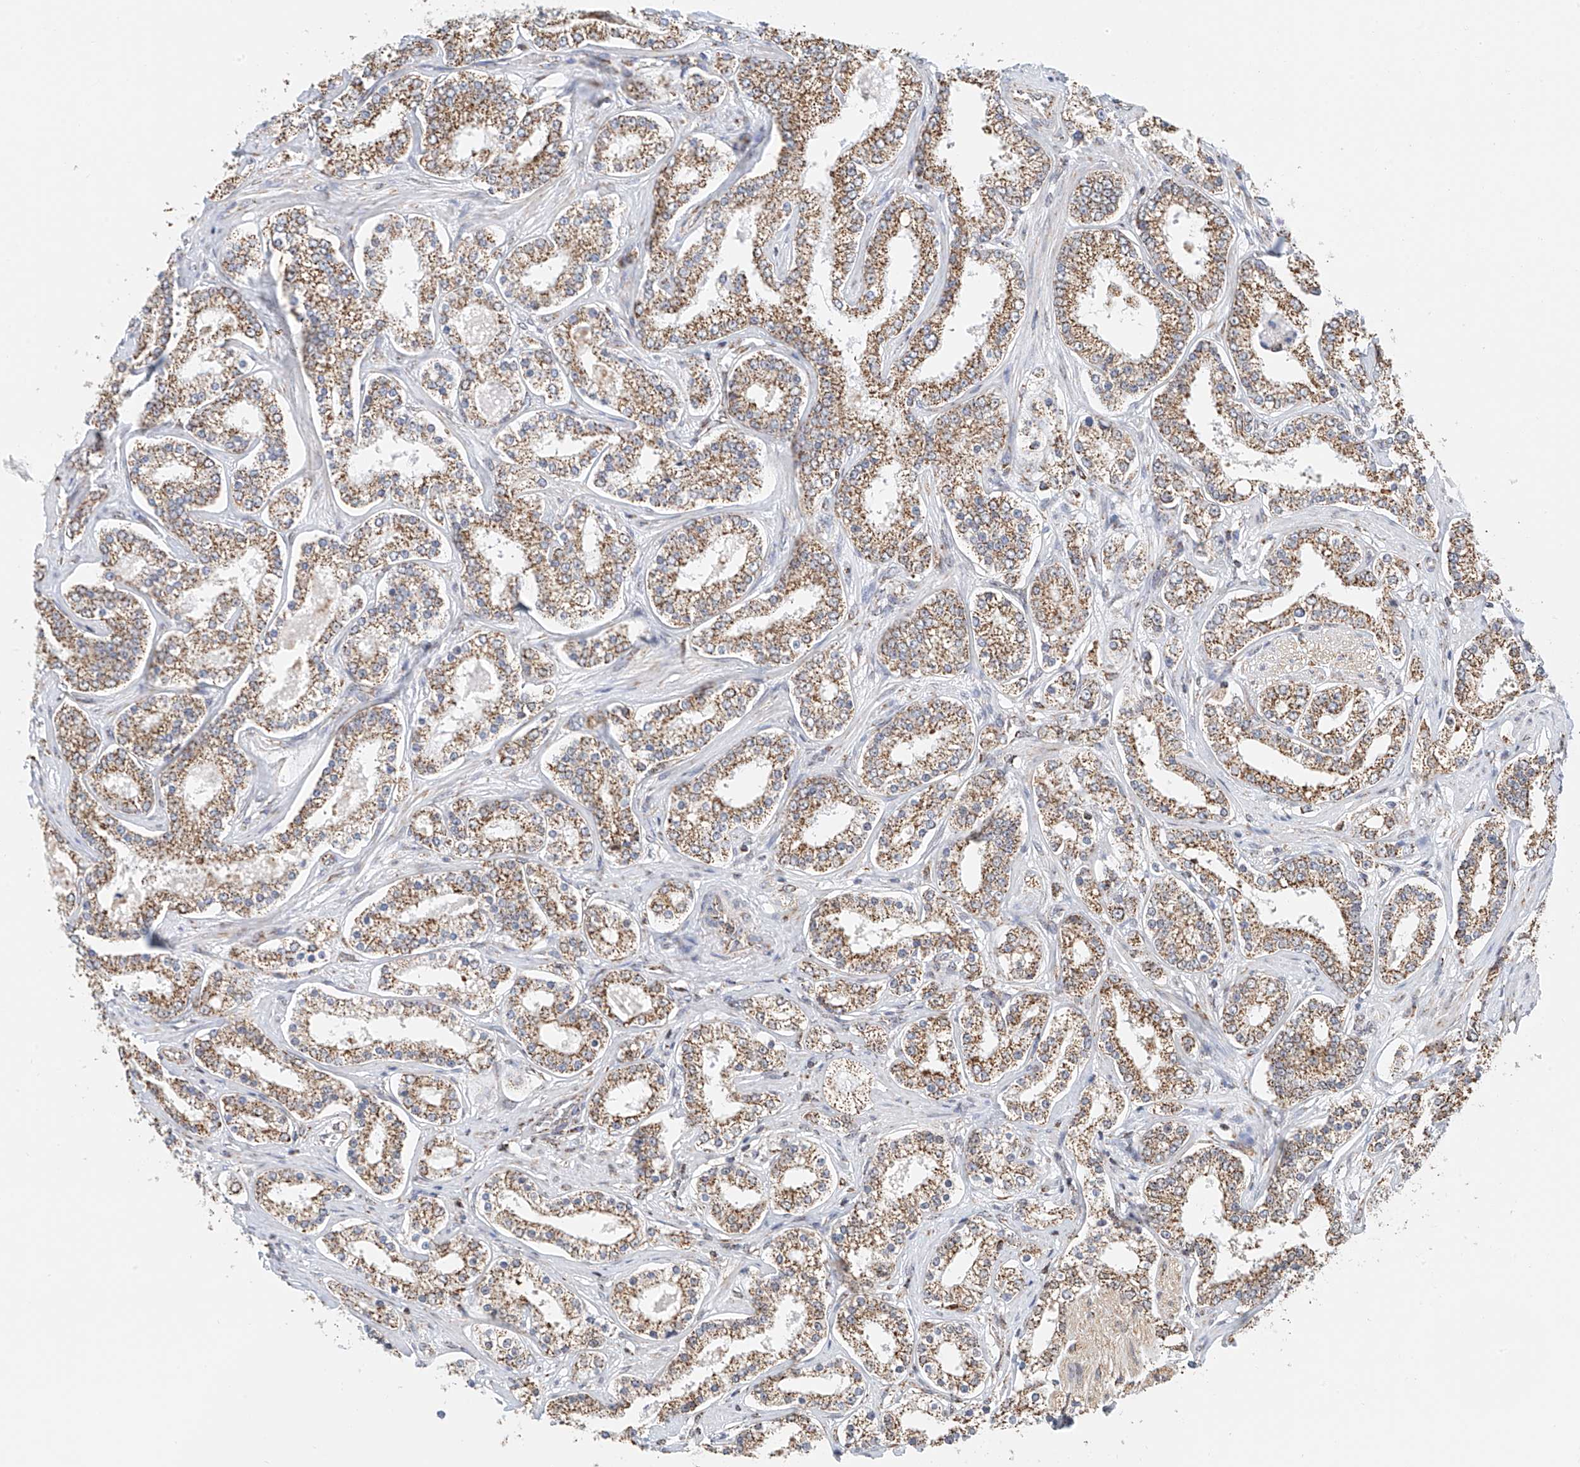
{"staining": {"intensity": "moderate", "quantity": ">75%", "location": "cytoplasmic/membranous"}, "tissue": "prostate cancer", "cell_type": "Tumor cells", "image_type": "cancer", "snomed": [{"axis": "morphology", "description": "Normal tissue, NOS"}, {"axis": "morphology", "description": "Adenocarcinoma, High grade"}, {"axis": "topography", "description": "Prostate"}], "caption": "Immunohistochemical staining of prostate cancer exhibits medium levels of moderate cytoplasmic/membranous staining in approximately >75% of tumor cells.", "gene": "NALCN", "patient": {"sex": "male", "age": 83}}